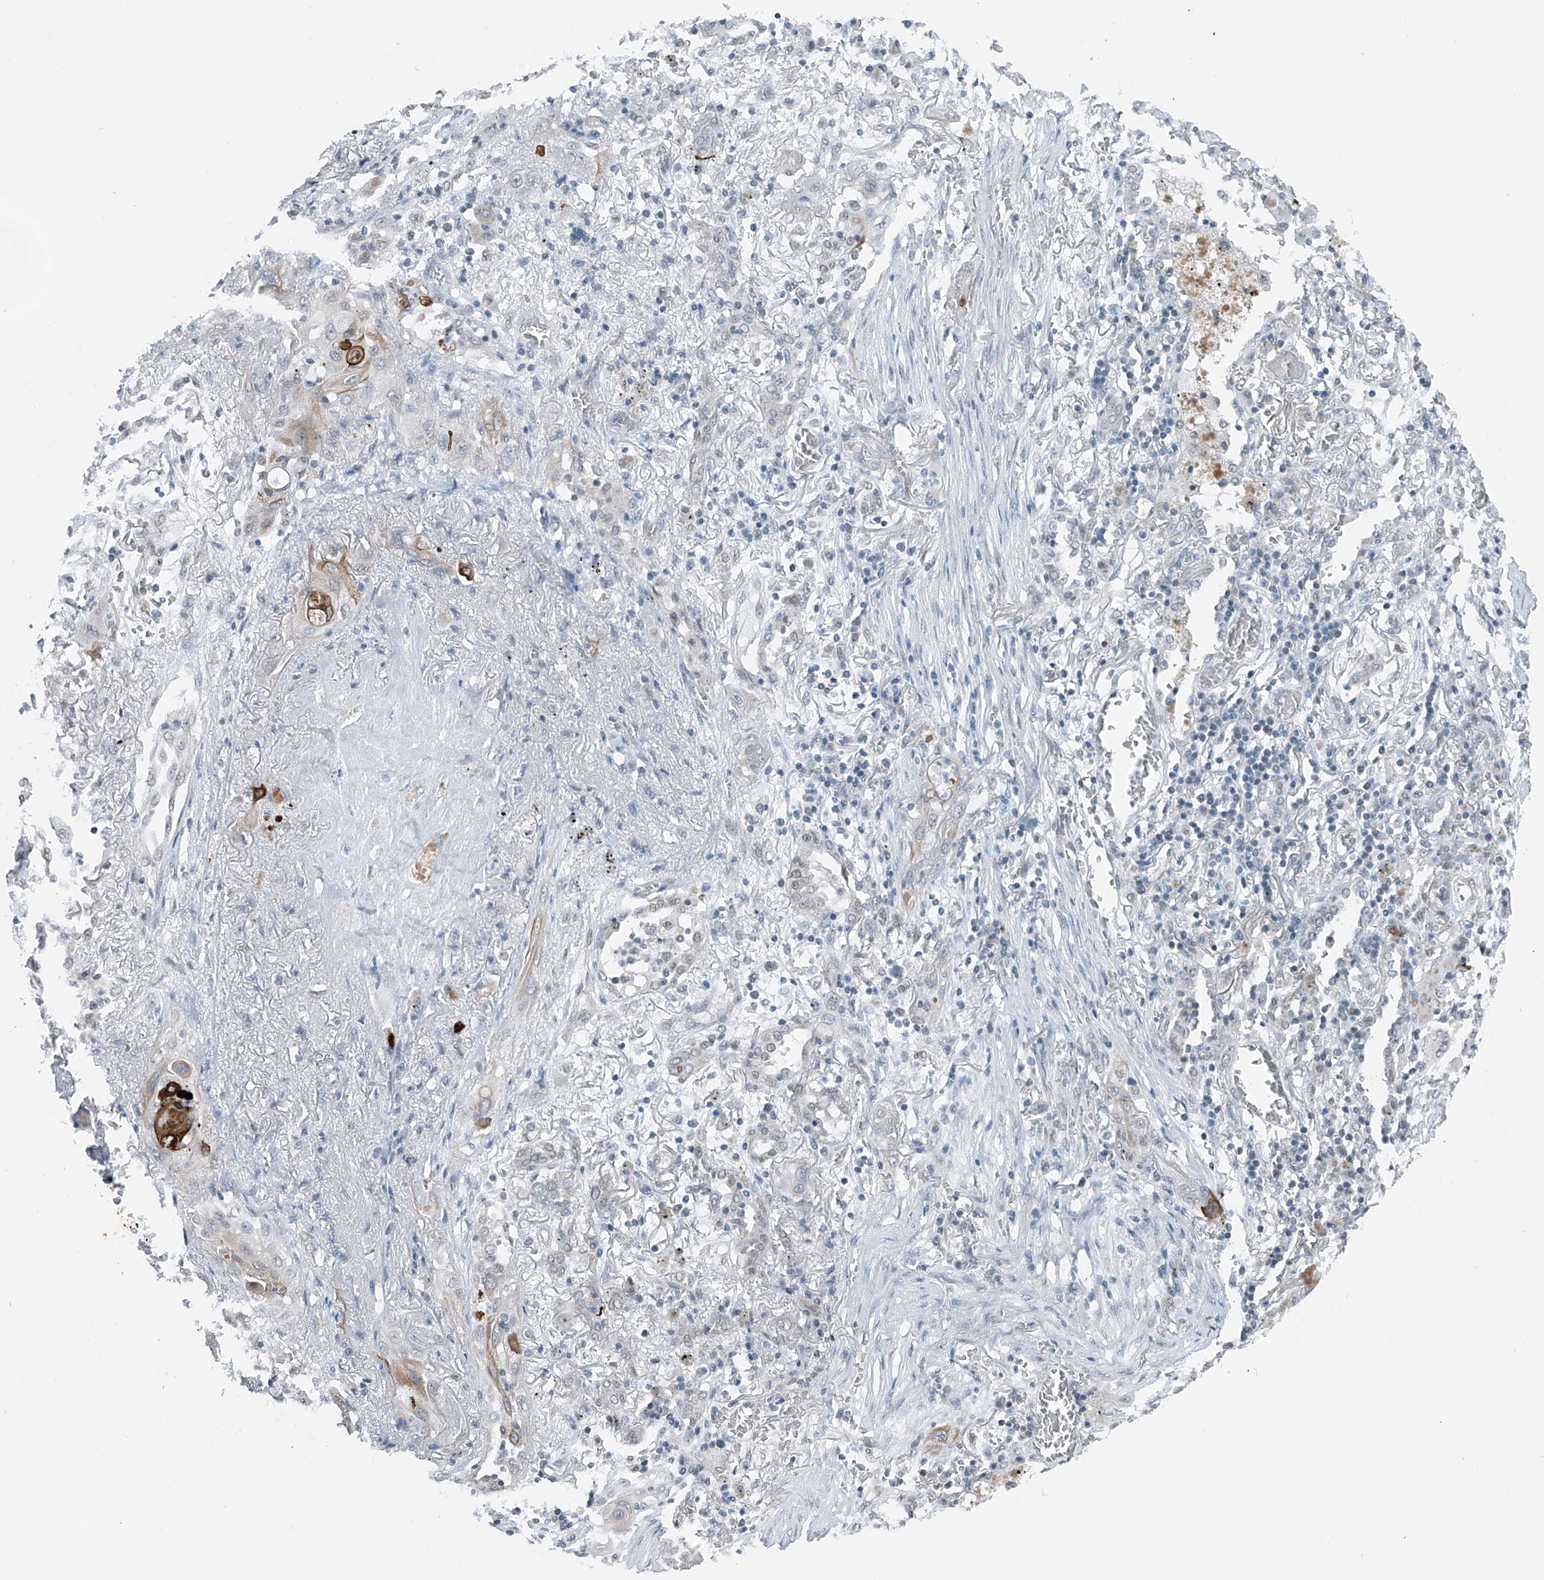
{"staining": {"intensity": "negative", "quantity": "none", "location": "none"}, "tissue": "lung cancer", "cell_type": "Tumor cells", "image_type": "cancer", "snomed": [{"axis": "morphology", "description": "Squamous cell carcinoma, NOS"}, {"axis": "topography", "description": "Lung"}], "caption": "Tumor cells are negative for protein expression in human lung cancer (squamous cell carcinoma).", "gene": "DYRK1B", "patient": {"sex": "female", "age": 47}}